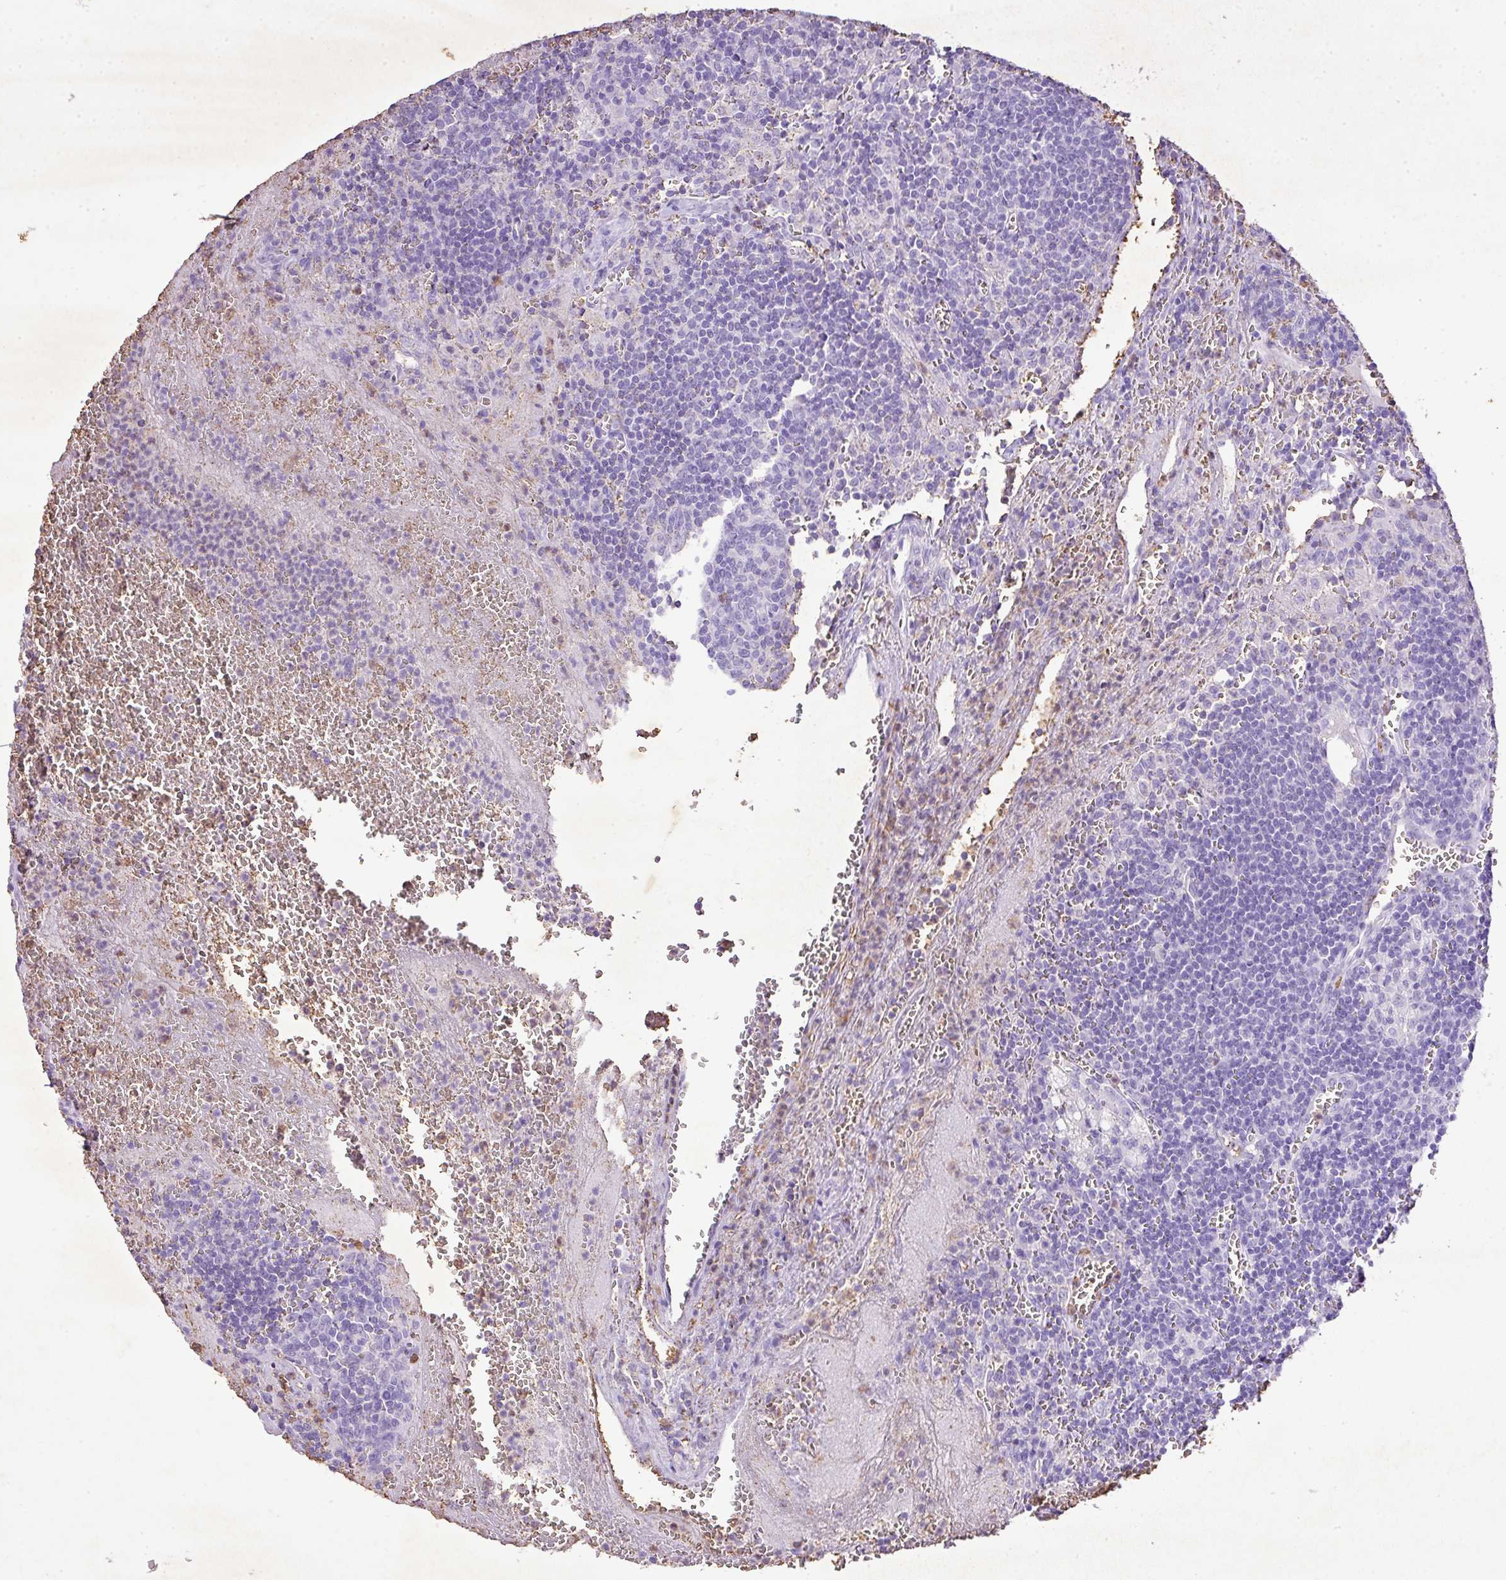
{"staining": {"intensity": "negative", "quantity": "none", "location": "none"}, "tissue": "lymph node", "cell_type": "Germinal center cells", "image_type": "normal", "snomed": [{"axis": "morphology", "description": "Normal tissue, NOS"}, {"axis": "topography", "description": "Lymph node"}], "caption": "Immunohistochemical staining of unremarkable human lymph node reveals no significant positivity in germinal center cells.", "gene": "KCNJ11", "patient": {"sex": "male", "age": 50}}